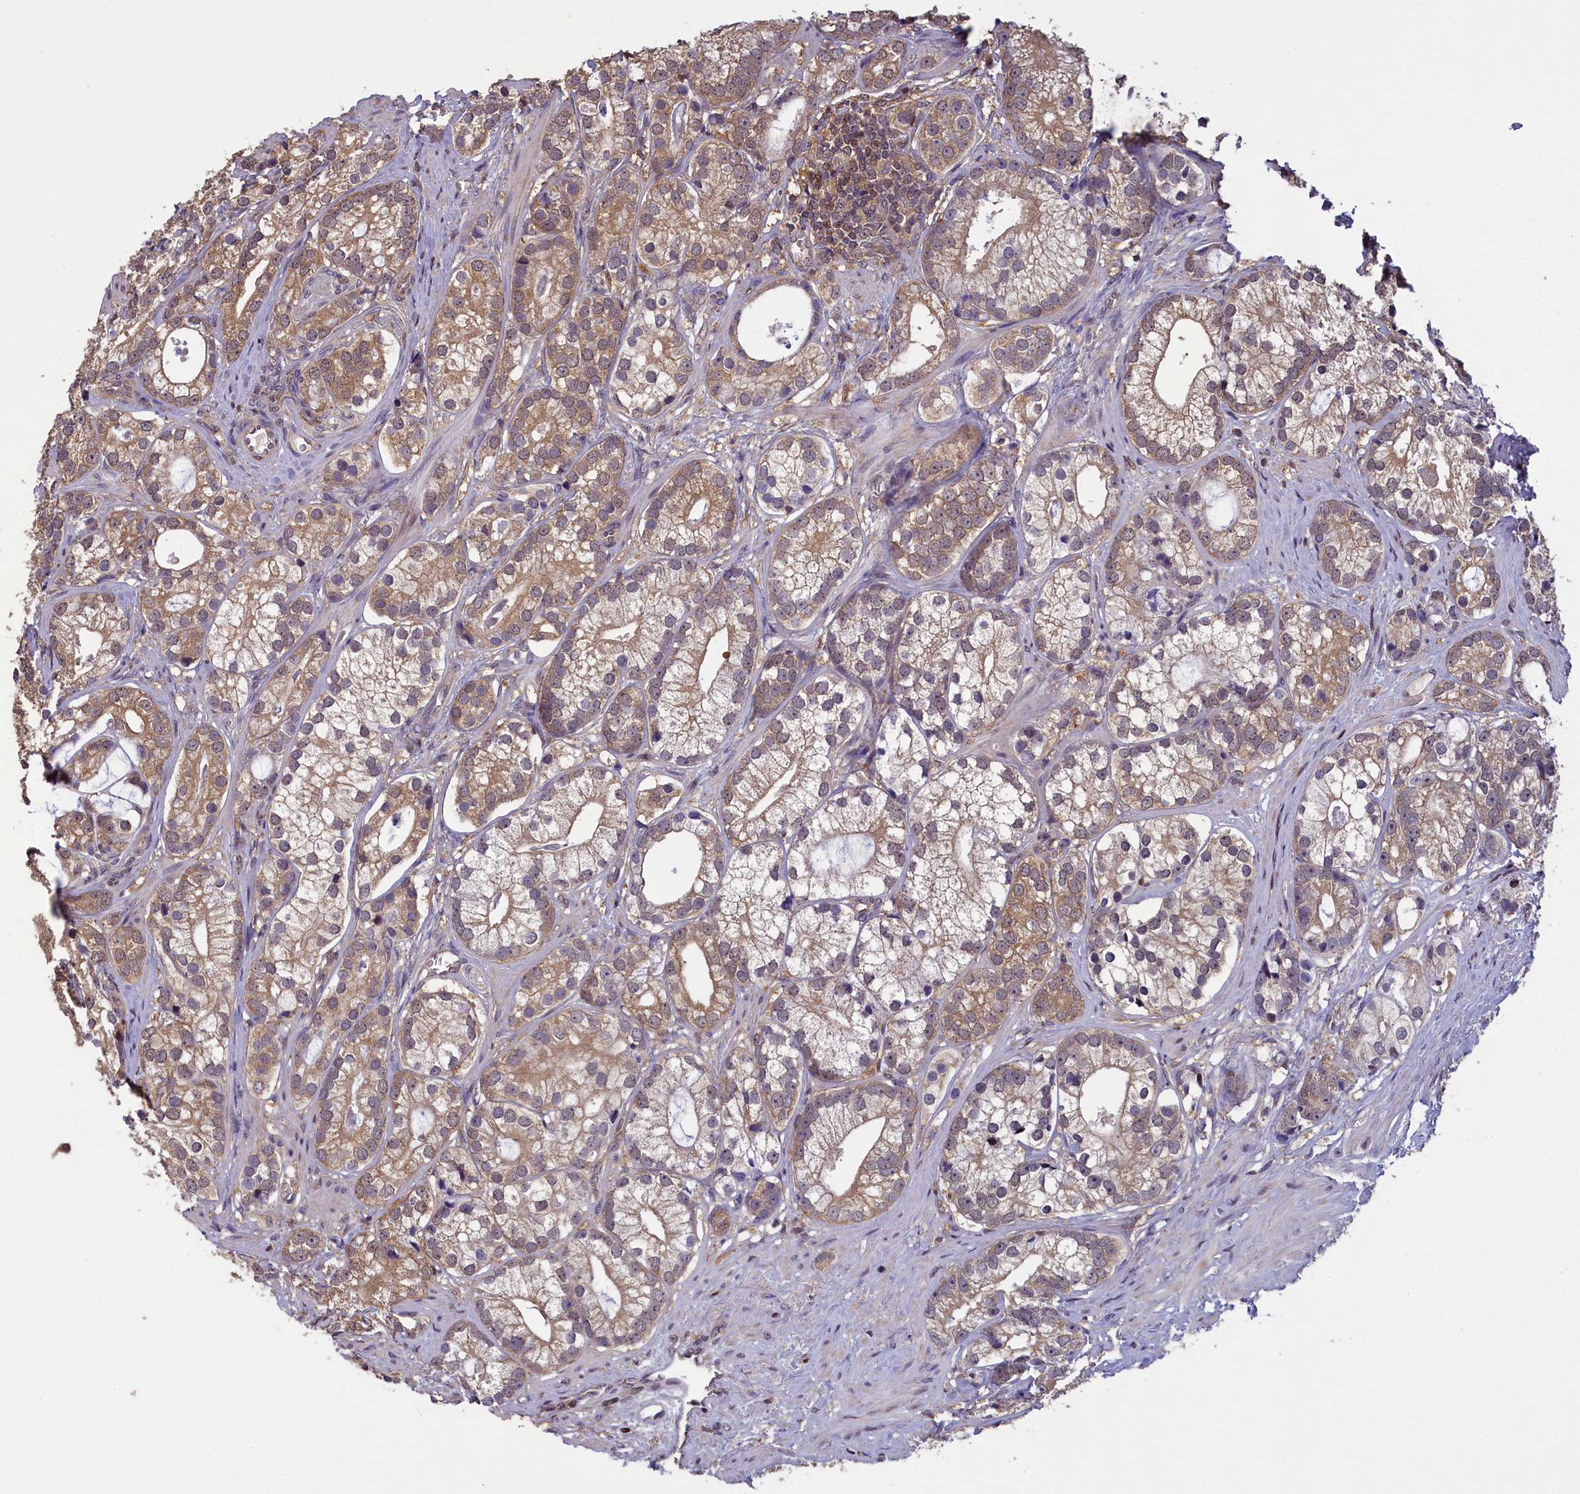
{"staining": {"intensity": "moderate", "quantity": ">75%", "location": "cytoplasmic/membranous"}, "tissue": "prostate cancer", "cell_type": "Tumor cells", "image_type": "cancer", "snomed": [{"axis": "morphology", "description": "Adenocarcinoma, High grade"}, {"axis": "topography", "description": "Prostate"}], "caption": "This is a micrograph of IHC staining of prostate adenocarcinoma (high-grade), which shows moderate positivity in the cytoplasmic/membranous of tumor cells.", "gene": "NUBP1", "patient": {"sex": "male", "age": 75}}